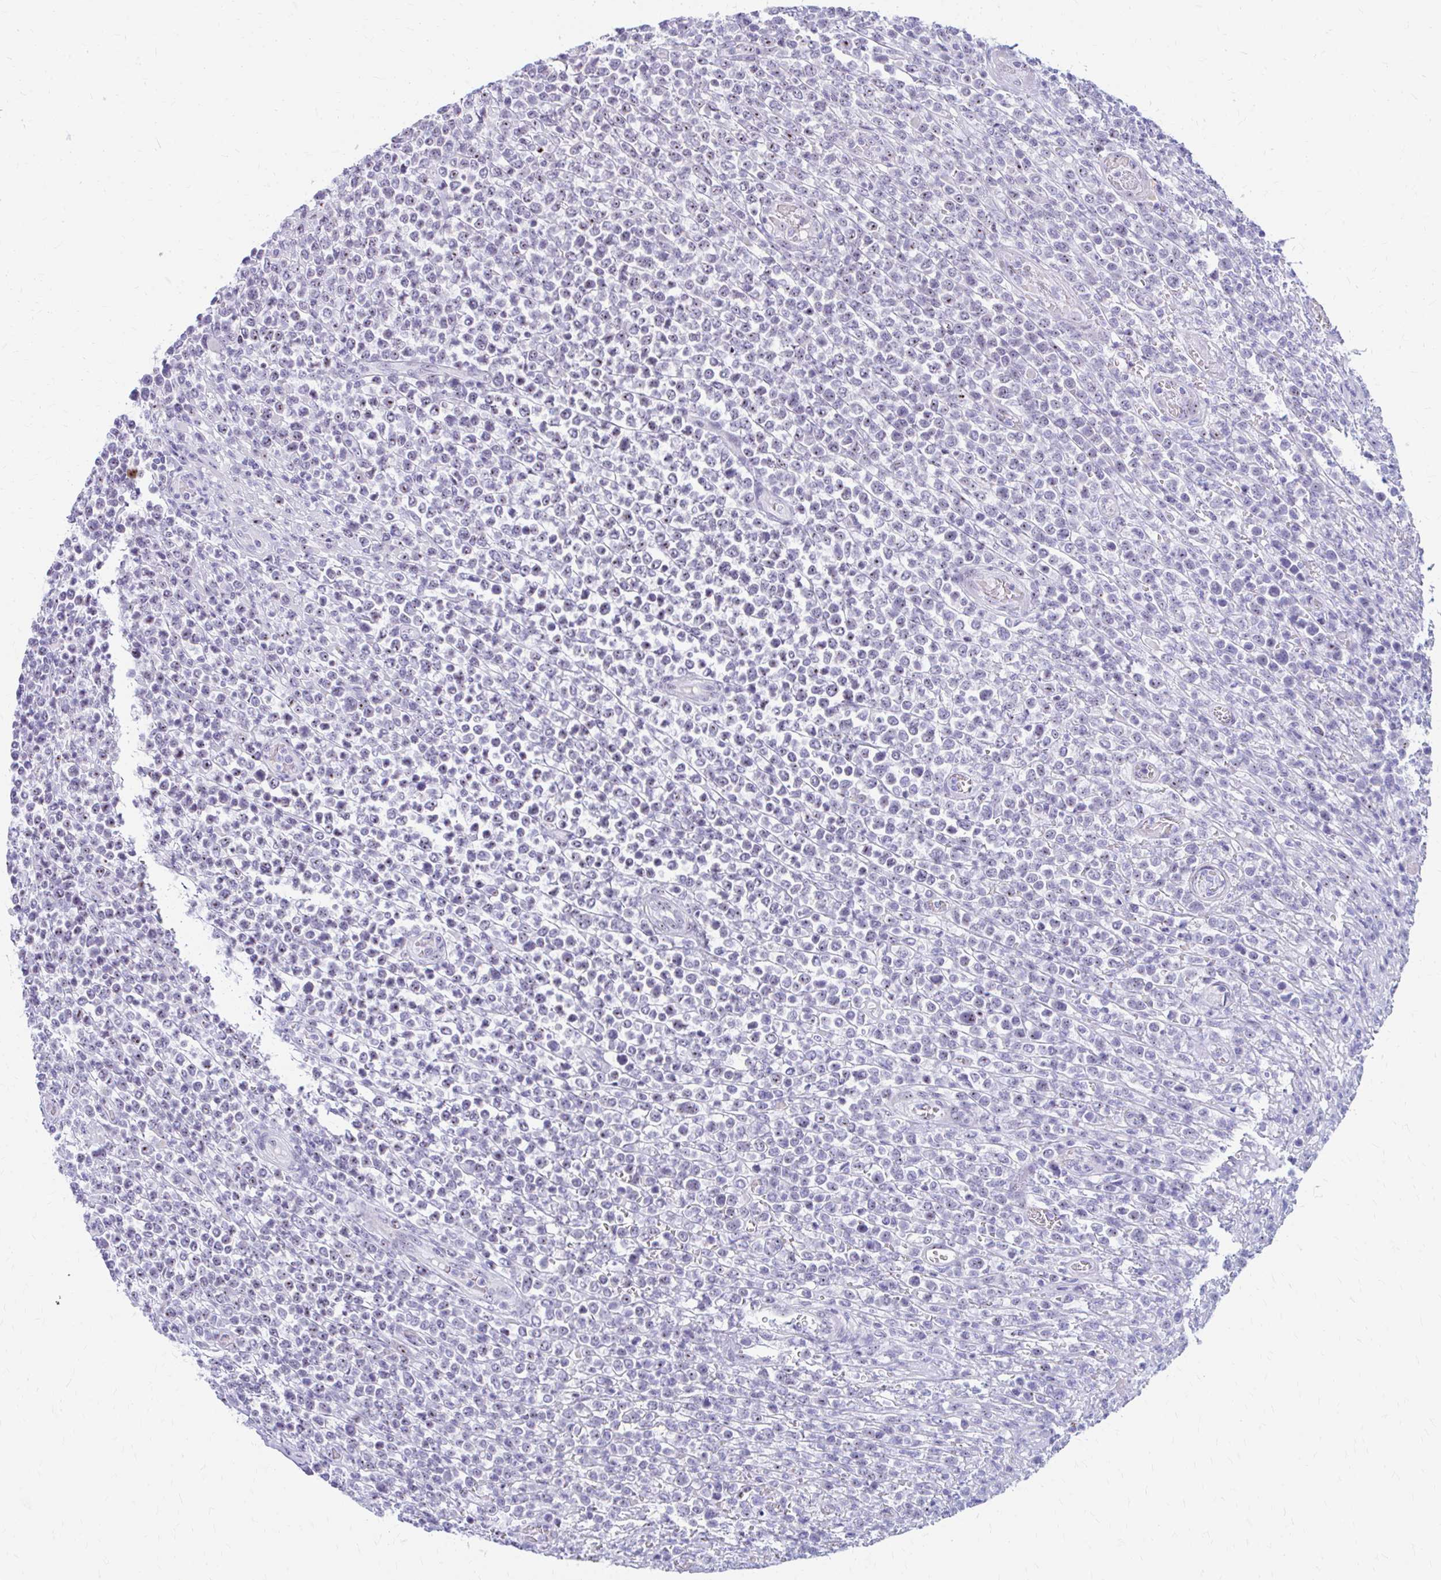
{"staining": {"intensity": "moderate", "quantity": "25%-75%", "location": "nuclear"}, "tissue": "lymphoma", "cell_type": "Tumor cells", "image_type": "cancer", "snomed": [{"axis": "morphology", "description": "Malignant lymphoma, non-Hodgkin's type, High grade"}, {"axis": "topography", "description": "Soft tissue"}], "caption": "Approximately 25%-75% of tumor cells in malignant lymphoma, non-Hodgkin's type (high-grade) demonstrate moderate nuclear protein positivity as visualized by brown immunohistochemical staining.", "gene": "FTSJ3", "patient": {"sex": "female", "age": 56}}